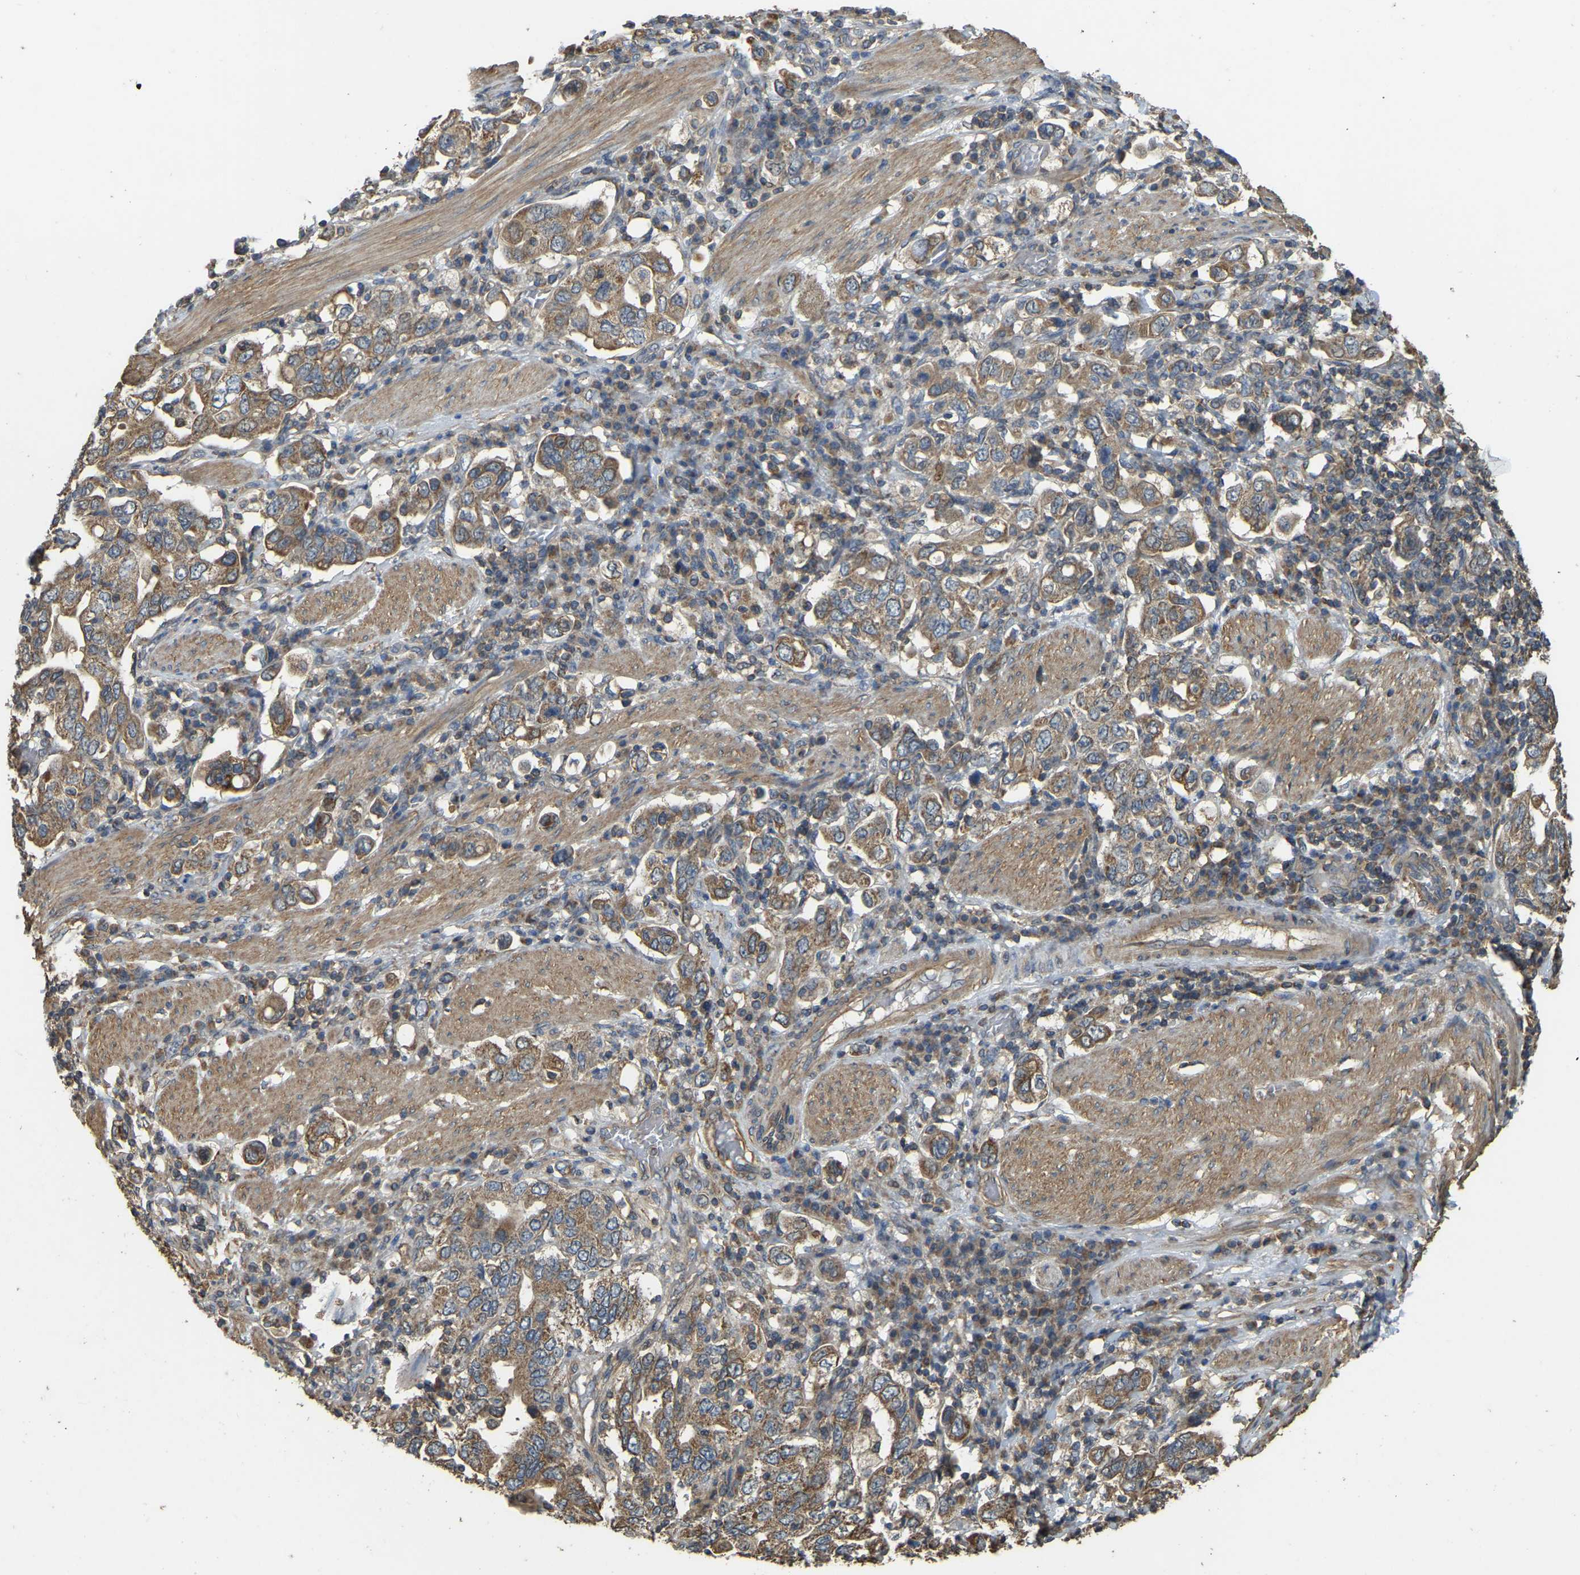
{"staining": {"intensity": "moderate", "quantity": ">75%", "location": "cytoplasmic/membranous"}, "tissue": "stomach cancer", "cell_type": "Tumor cells", "image_type": "cancer", "snomed": [{"axis": "morphology", "description": "Adenocarcinoma, NOS"}, {"axis": "topography", "description": "Stomach, upper"}], "caption": "Protein analysis of stomach cancer tissue exhibits moderate cytoplasmic/membranous expression in about >75% of tumor cells. The protein of interest is shown in brown color, while the nuclei are stained blue.", "gene": "GNG2", "patient": {"sex": "male", "age": 62}}